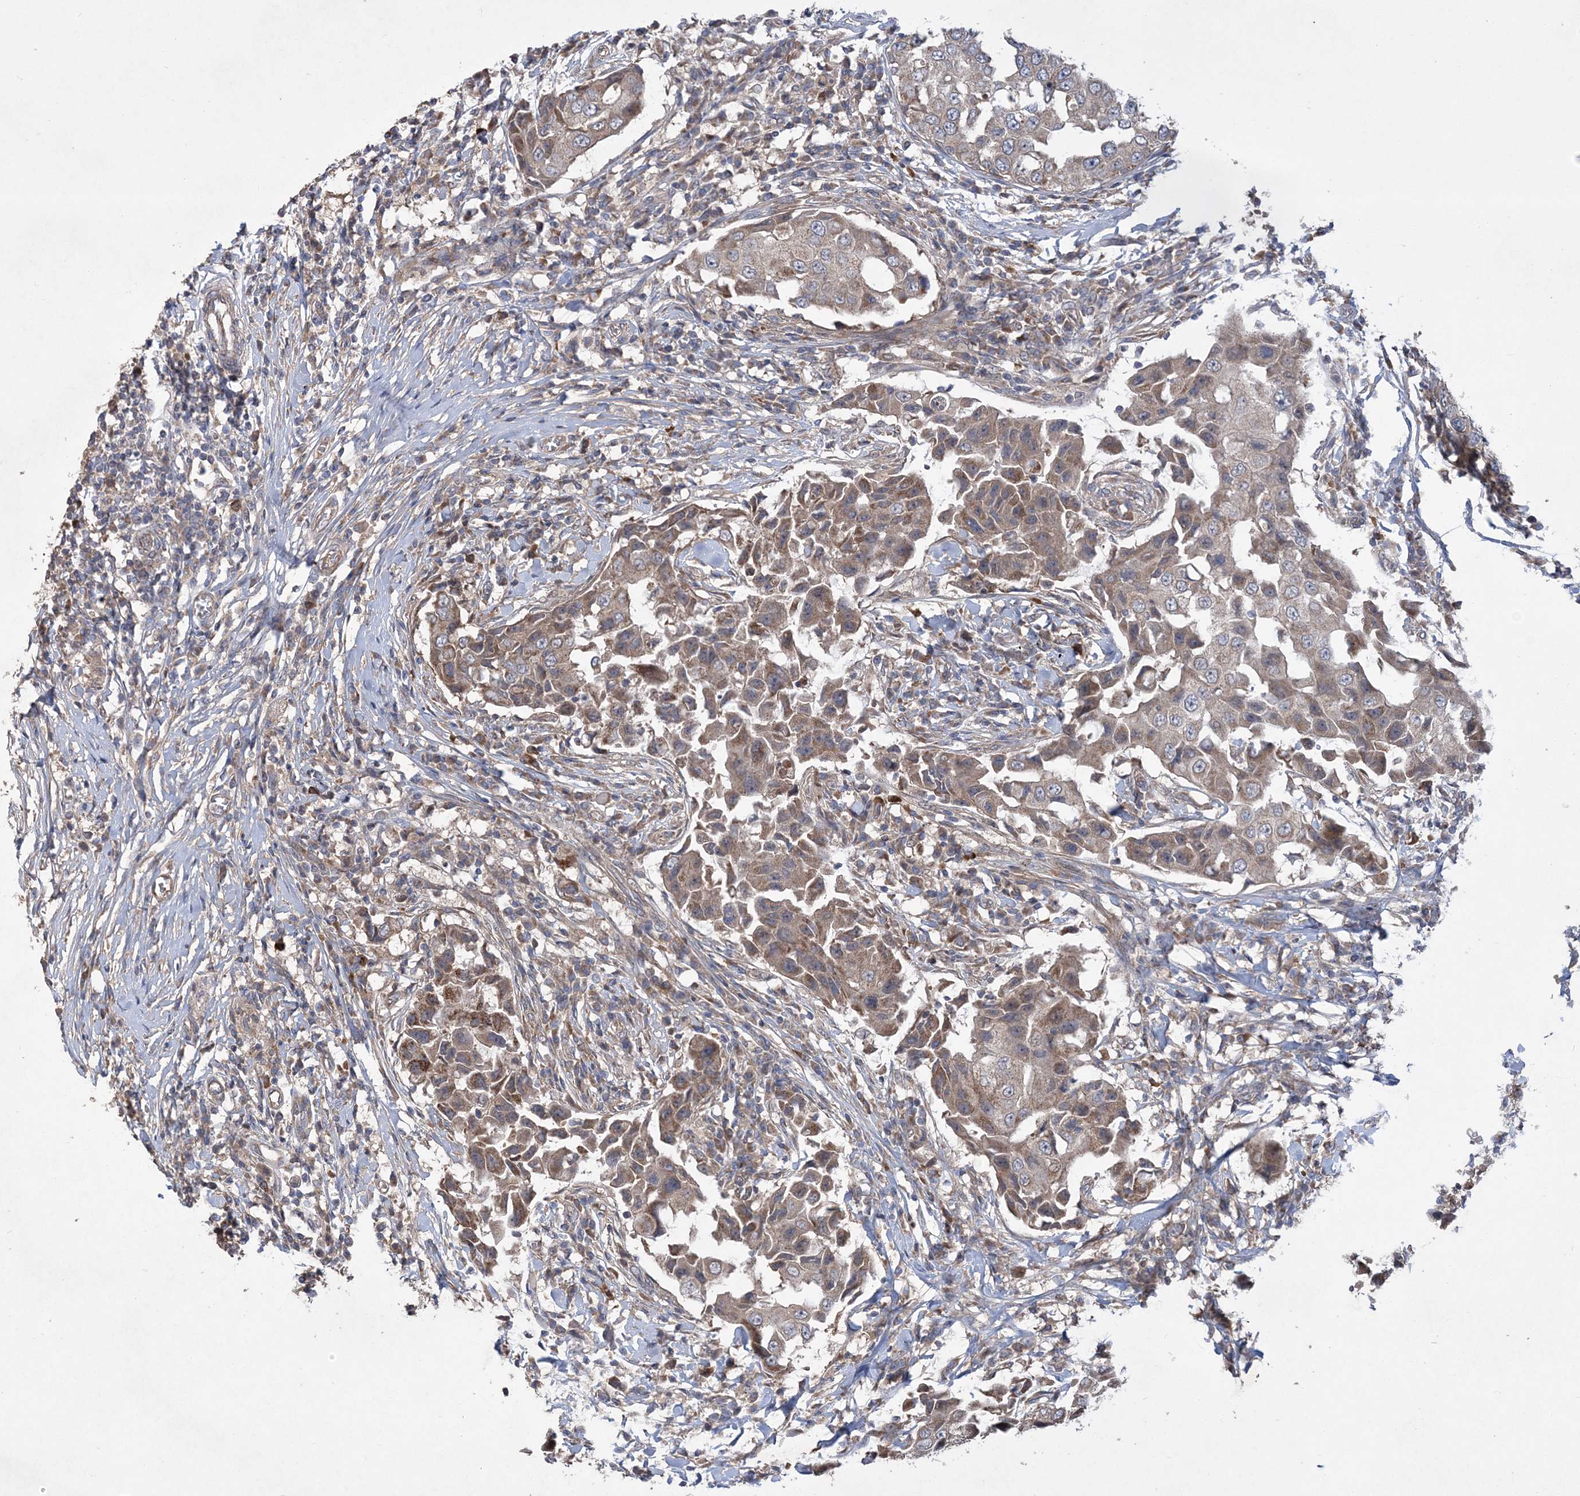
{"staining": {"intensity": "moderate", "quantity": "25%-75%", "location": "cytoplasmic/membranous"}, "tissue": "breast cancer", "cell_type": "Tumor cells", "image_type": "cancer", "snomed": [{"axis": "morphology", "description": "Duct carcinoma"}, {"axis": "topography", "description": "Breast"}], "caption": "Protein staining displays moderate cytoplasmic/membranous staining in approximately 25%-75% of tumor cells in breast infiltrating ductal carcinoma.", "gene": "MTRF1L", "patient": {"sex": "female", "age": 27}}